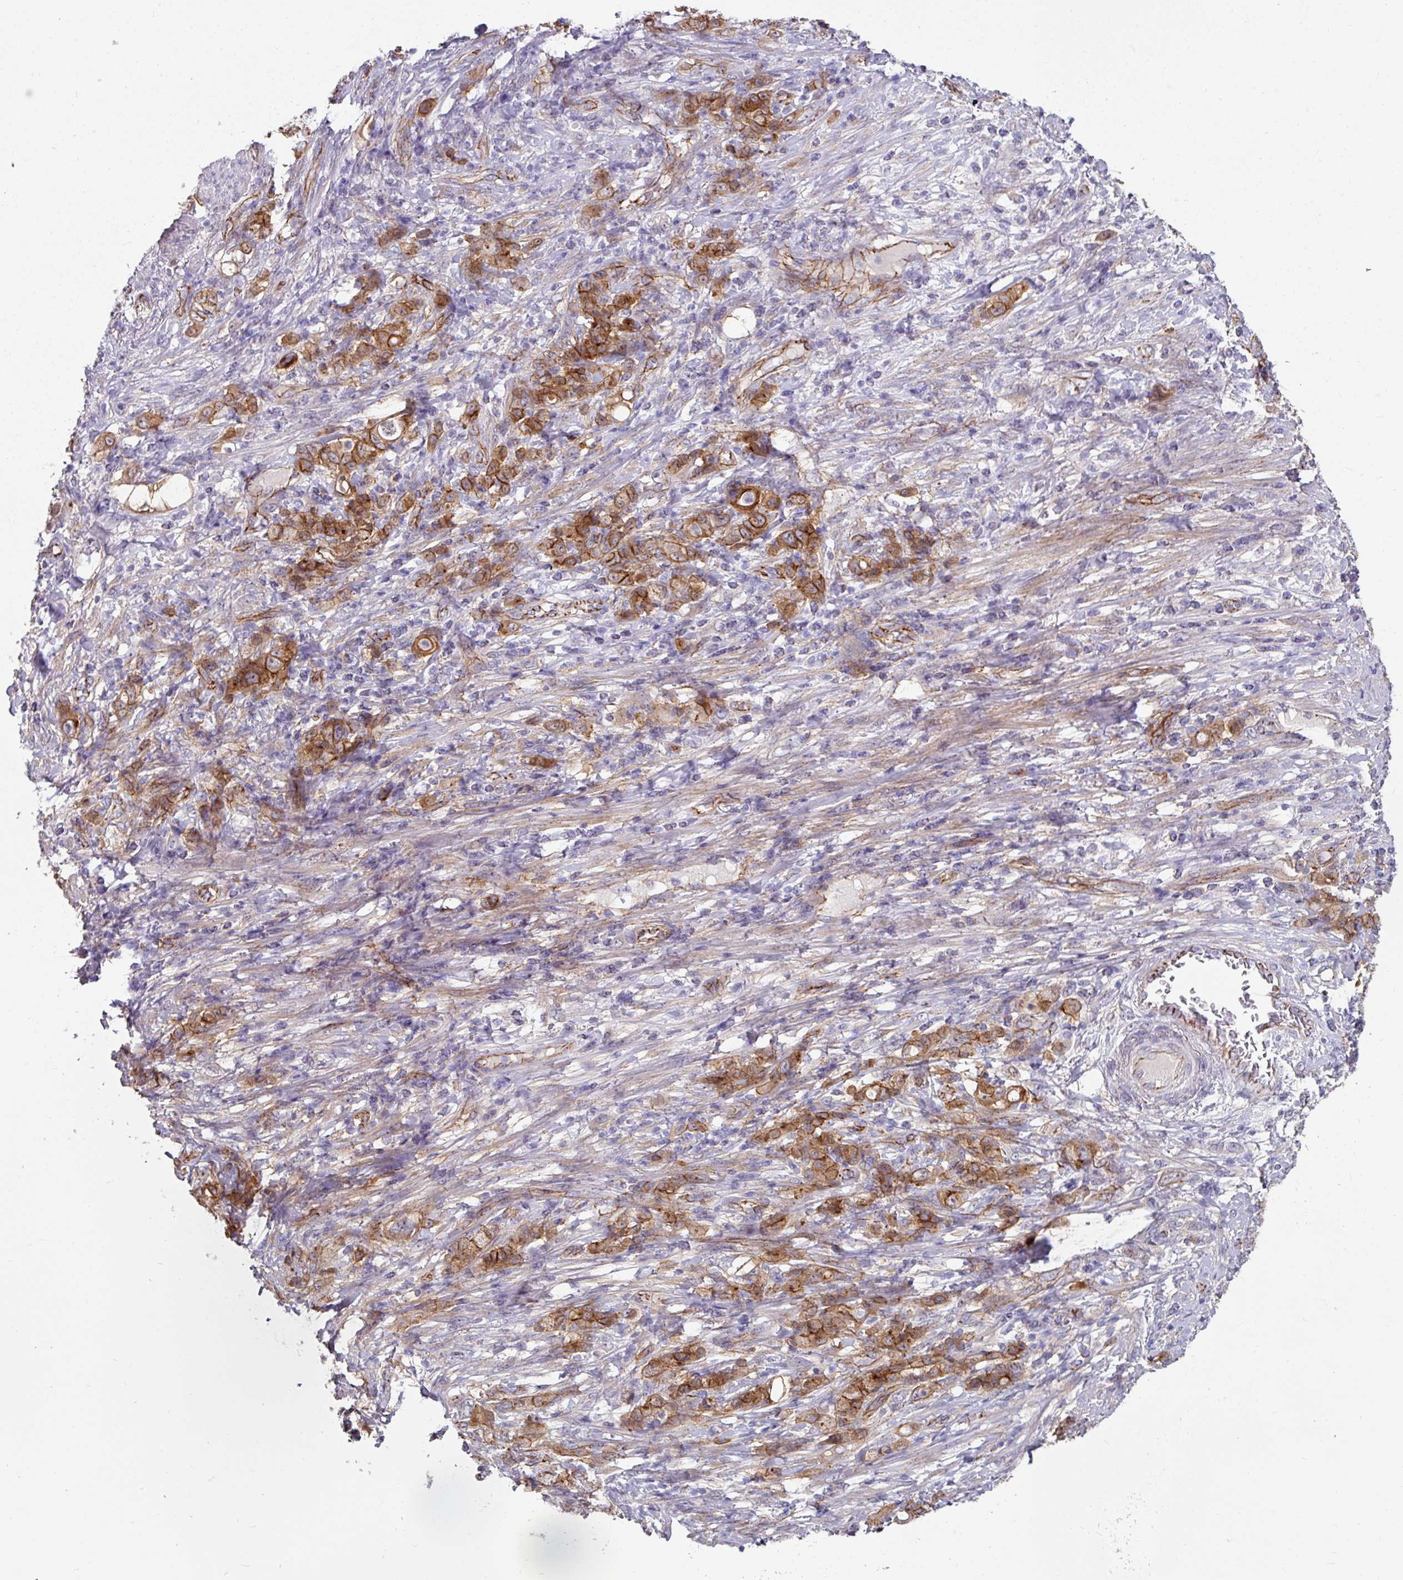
{"staining": {"intensity": "moderate", "quantity": ">75%", "location": "cytoplasmic/membranous"}, "tissue": "stomach cancer", "cell_type": "Tumor cells", "image_type": "cancer", "snomed": [{"axis": "morphology", "description": "Adenocarcinoma, NOS"}, {"axis": "topography", "description": "Stomach"}], "caption": "This image shows immunohistochemistry (IHC) staining of adenocarcinoma (stomach), with medium moderate cytoplasmic/membranous staining in approximately >75% of tumor cells.", "gene": "JUP", "patient": {"sex": "female", "age": 79}}